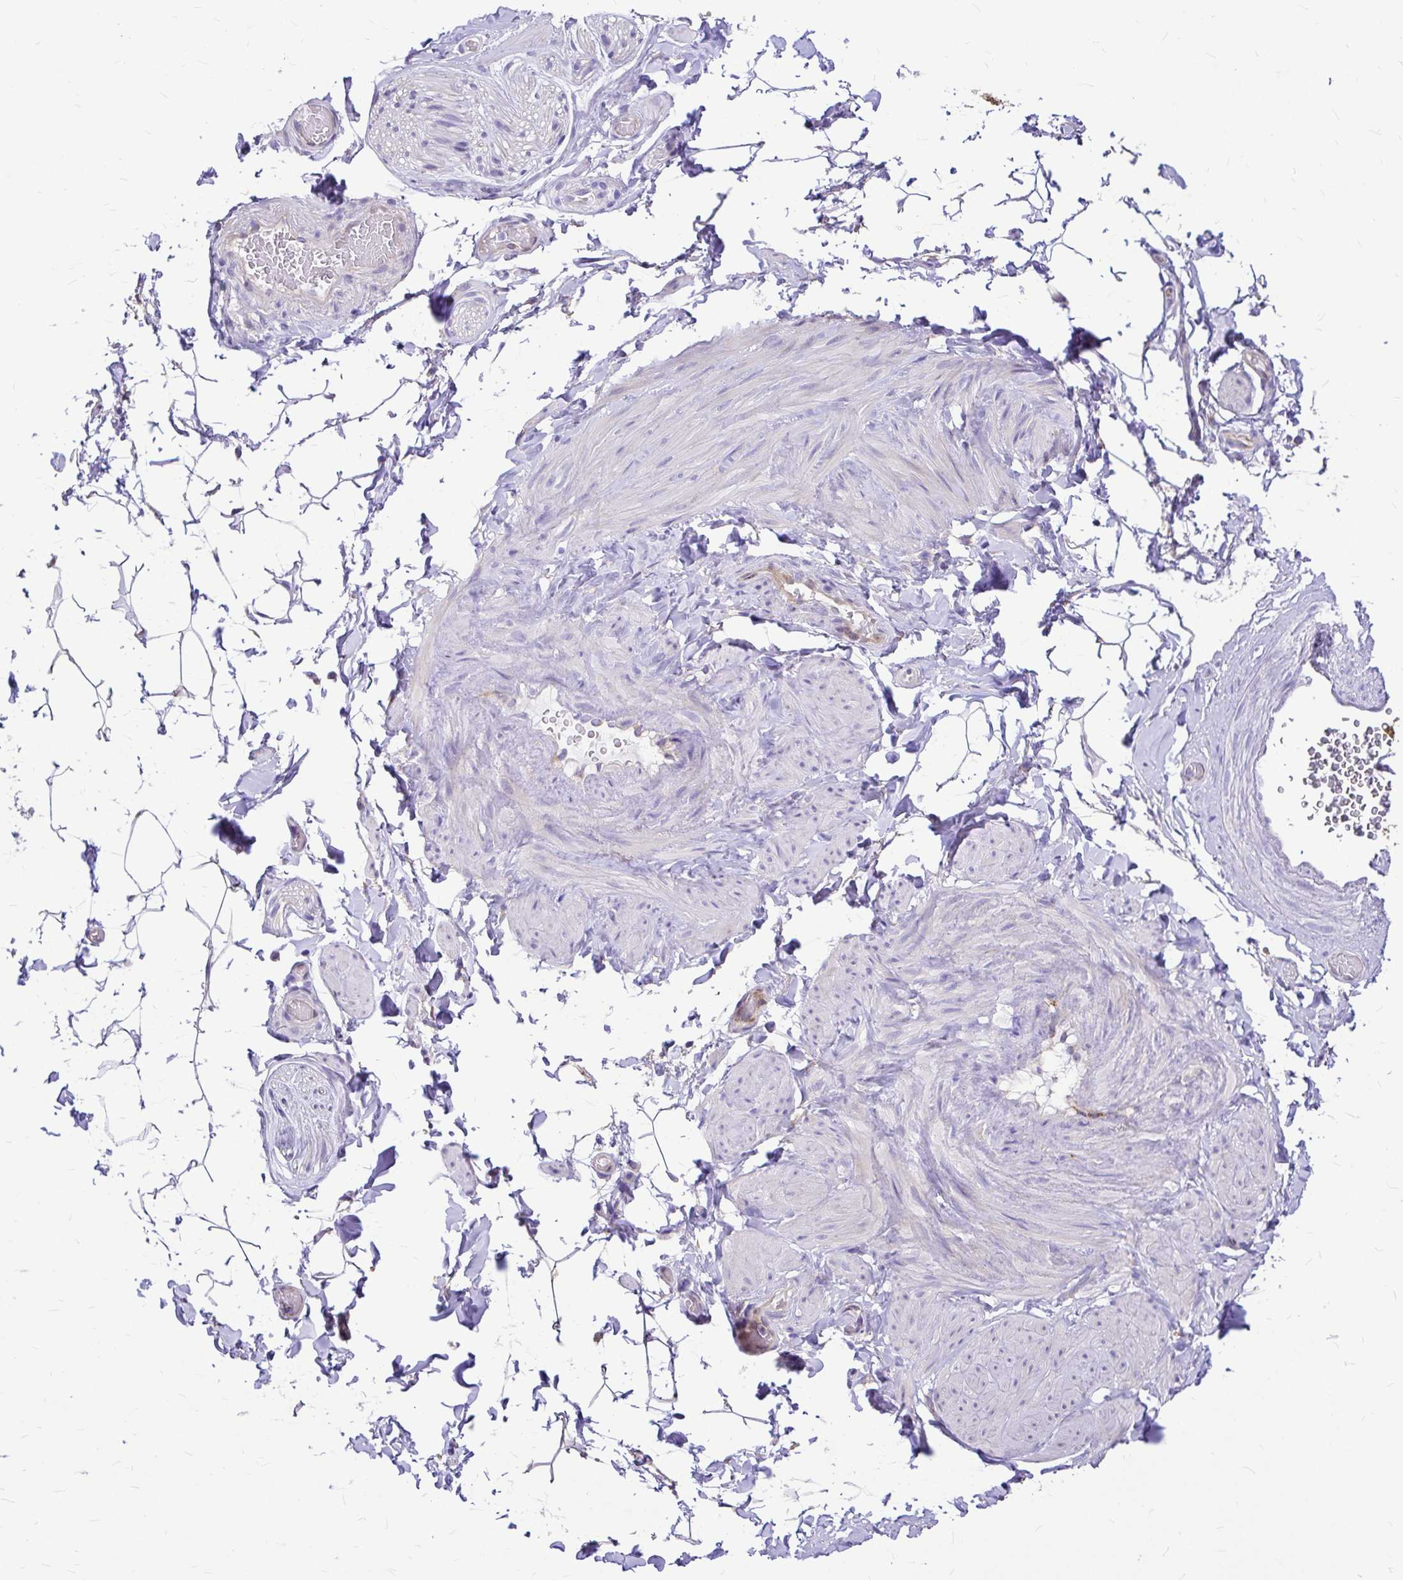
{"staining": {"intensity": "negative", "quantity": "none", "location": "none"}, "tissue": "adipose tissue", "cell_type": "Adipocytes", "image_type": "normal", "snomed": [{"axis": "morphology", "description": "Normal tissue, NOS"}, {"axis": "topography", "description": "Epididymis"}, {"axis": "topography", "description": "Peripheral nerve tissue"}], "caption": "Immunohistochemistry (IHC) photomicrograph of normal human adipose tissue stained for a protein (brown), which demonstrates no expression in adipocytes. (DAB (3,3'-diaminobenzidine) IHC with hematoxylin counter stain).", "gene": "GABBR2", "patient": {"sex": "male", "age": 32}}